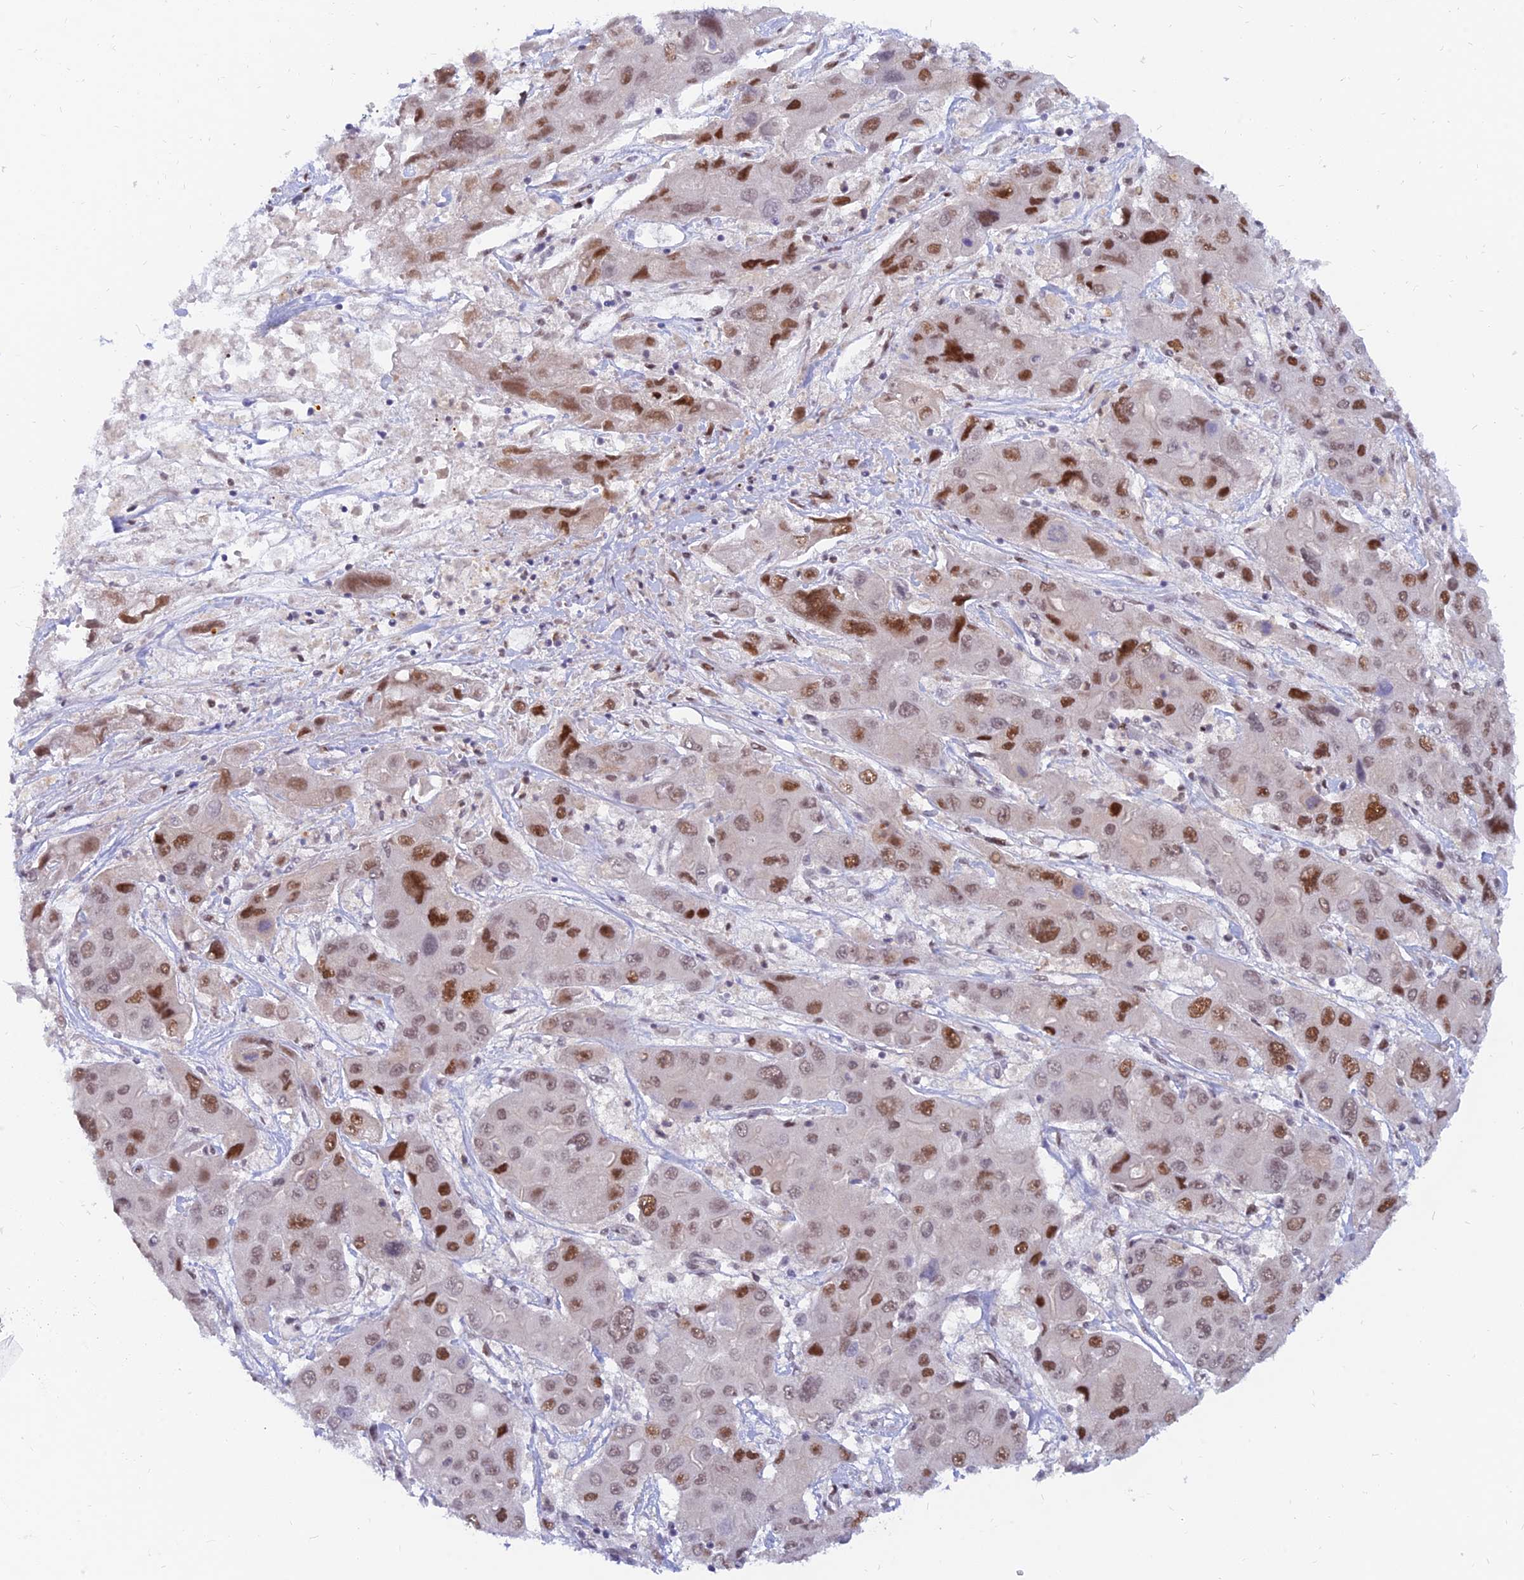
{"staining": {"intensity": "moderate", "quantity": ">75%", "location": "nuclear"}, "tissue": "liver cancer", "cell_type": "Tumor cells", "image_type": "cancer", "snomed": [{"axis": "morphology", "description": "Cholangiocarcinoma"}, {"axis": "topography", "description": "Liver"}], "caption": "Immunohistochemical staining of liver cholangiocarcinoma displays moderate nuclear protein staining in about >75% of tumor cells. (DAB IHC with brightfield microscopy, high magnification).", "gene": "DPY30", "patient": {"sex": "male", "age": 67}}